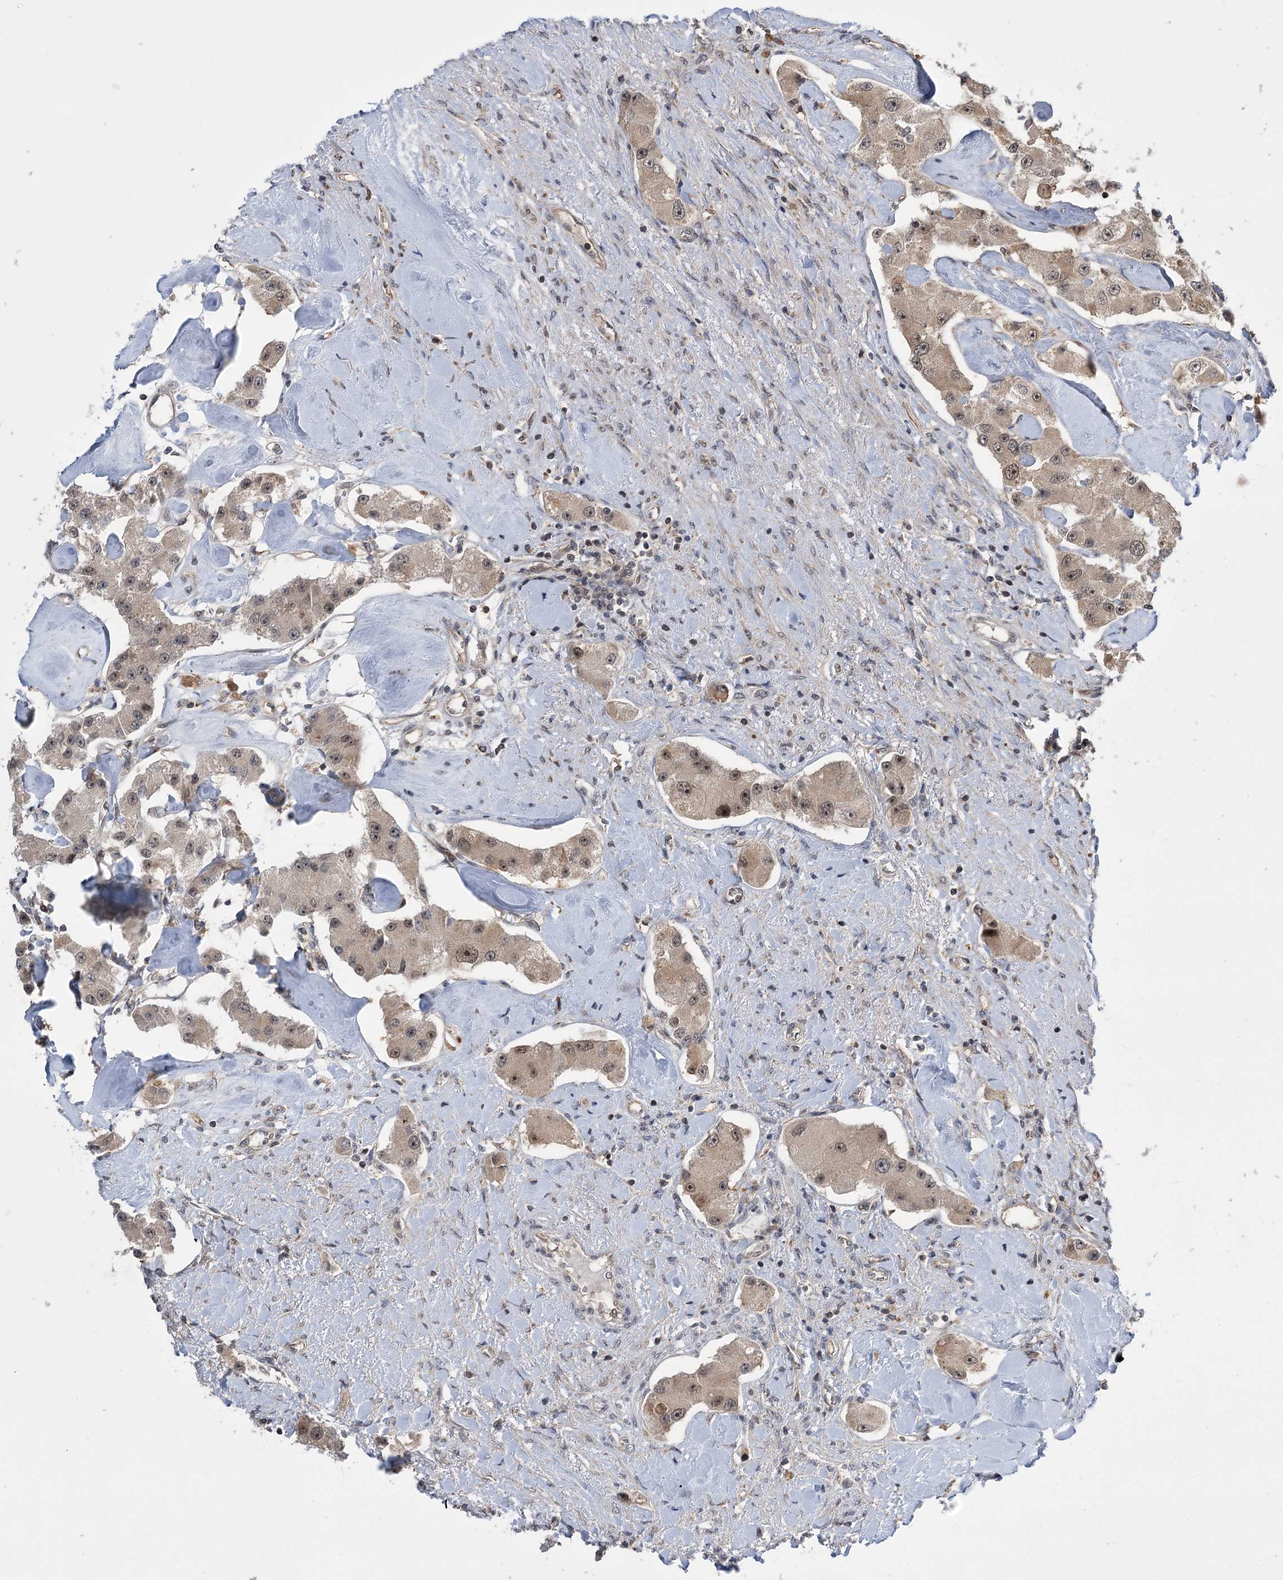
{"staining": {"intensity": "weak", "quantity": "<25%", "location": "cytoplasmic/membranous,nuclear"}, "tissue": "carcinoid", "cell_type": "Tumor cells", "image_type": "cancer", "snomed": [{"axis": "morphology", "description": "Carcinoid, malignant, NOS"}, {"axis": "topography", "description": "Pancreas"}], "caption": "Immunohistochemistry (IHC) of human carcinoid shows no staining in tumor cells. (Stains: DAB IHC with hematoxylin counter stain, Microscopy: brightfield microscopy at high magnification).", "gene": "SERGEF", "patient": {"sex": "male", "age": 41}}